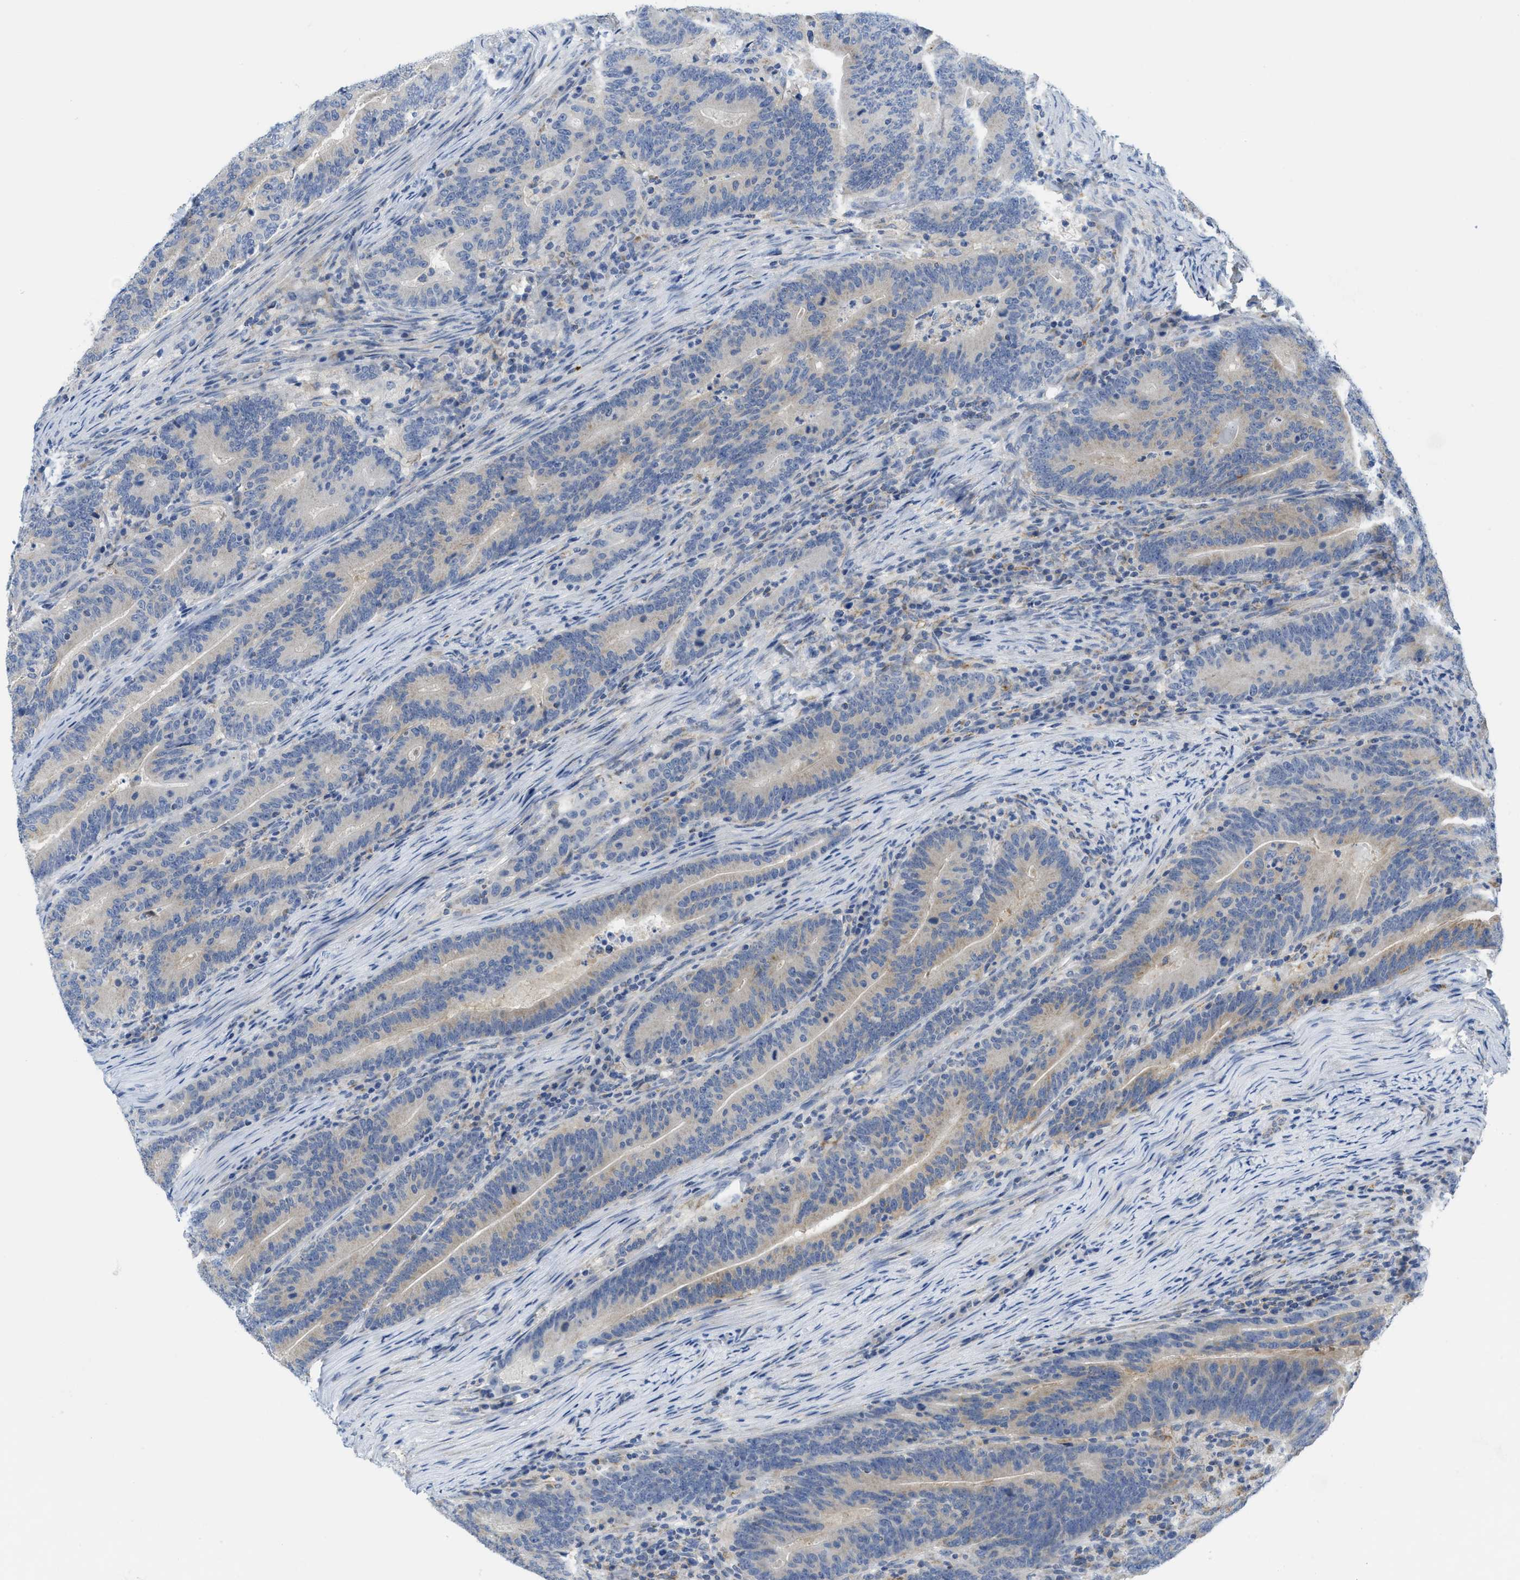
{"staining": {"intensity": "moderate", "quantity": "25%-75%", "location": "cytoplasmic/membranous"}, "tissue": "colorectal cancer", "cell_type": "Tumor cells", "image_type": "cancer", "snomed": [{"axis": "morphology", "description": "Adenocarcinoma, NOS"}, {"axis": "topography", "description": "Colon"}], "caption": "A histopathology image of colorectal cancer stained for a protein reveals moderate cytoplasmic/membranous brown staining in tumor cells.", "gene": "GATD3", "patient": {"sex": "female", "age": 66}}